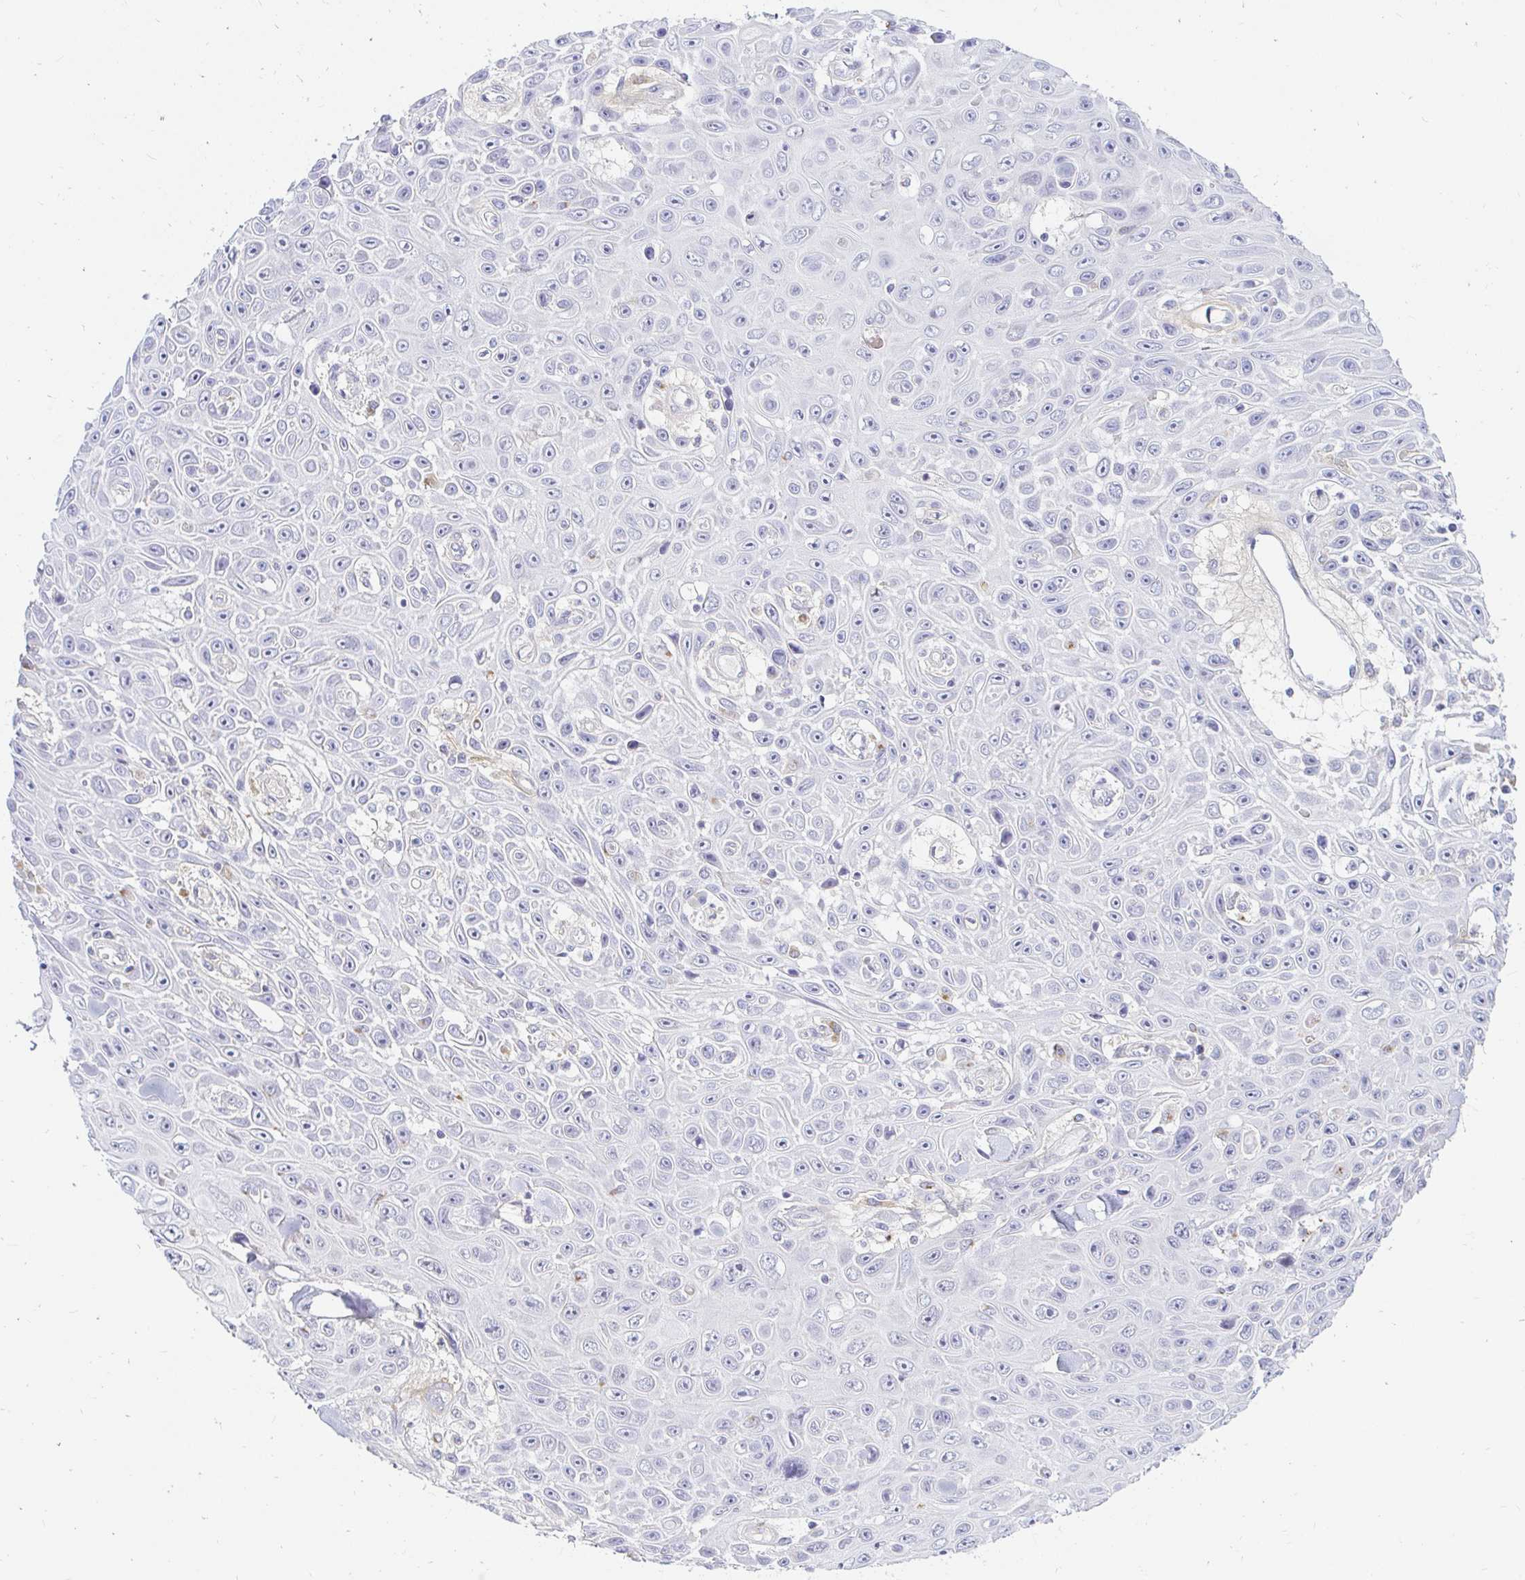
{"staining": {"intensity": "negative", "quantity": "none", "location": "none"}, "tissue": "skin cancer", "cell_type": "Tumor cells", "image_type": "cancer", "snomed": [{"axis": "morphology", "description": "Squamous cell carcinoma, NOS"}, {"axis": "topography", "description": "Skin"}], "caption": "This is an immunohistochemistry (IHC) image of squamous cell carcinoma (skin). There is no positivity in tumor cells.", "gene": "OR51D1", "patient": {"sex": "male", "age": 82}}